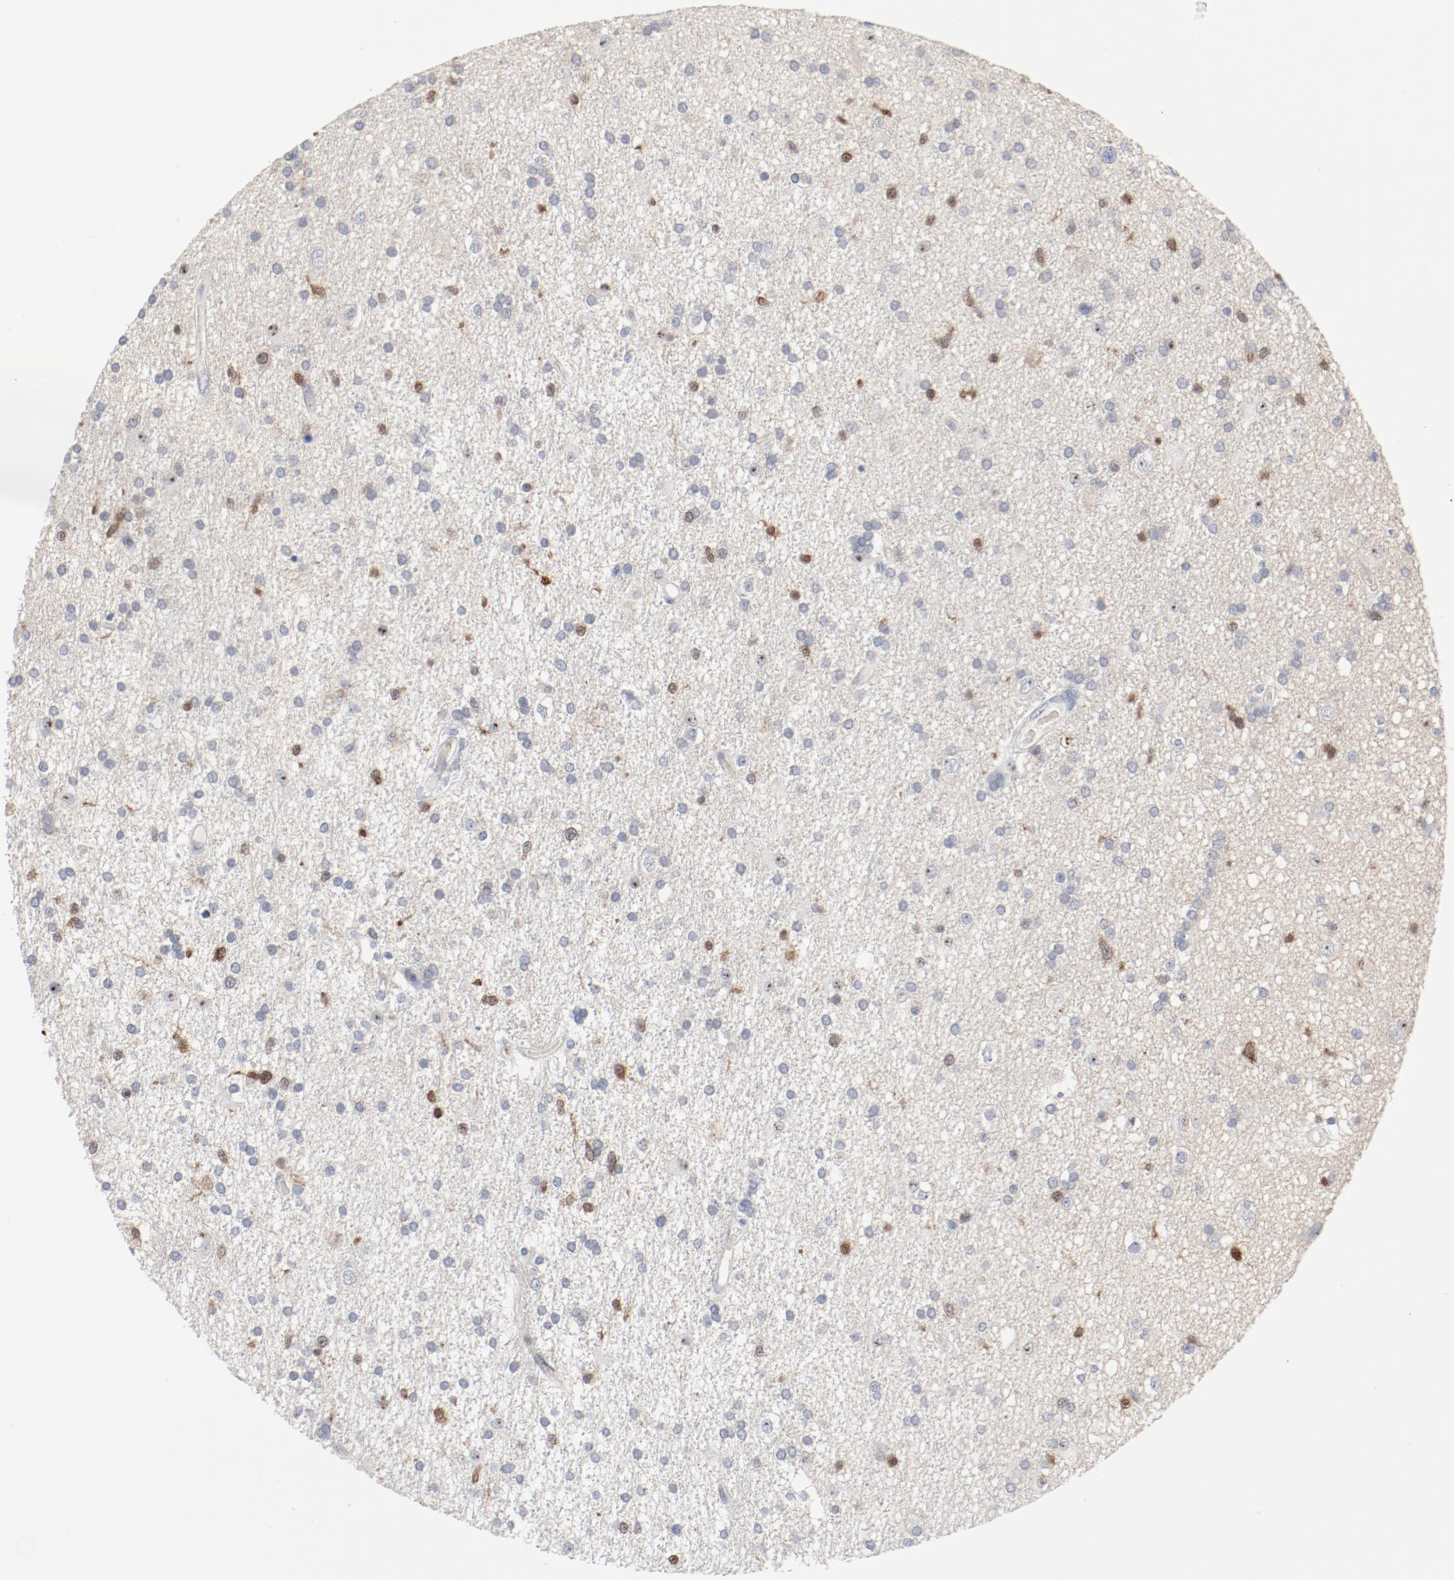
{"staining": {"intensity": "moderate", "quantity": "<25%", "location": "nuclear"}, "tissue": "glioma", "cell_type": "Tumor cells", "image_type": "cancer", "snomed": [{"axis": "morphology", "description": "Glioma, malignant, High grade"}, {"axis": "topography", "description": "Brain"}], "caption": "Brown immunohistochemical staining in human glioma displays moderate nuclear expression in about <25% of tumor cells. The staining is performed using DAB brown chromogen to label protein expression. The nuclei are counter-stained blue using hematoxylin.", "gene": "CDK1", "patient": {"sex": "male", "age": 33}}